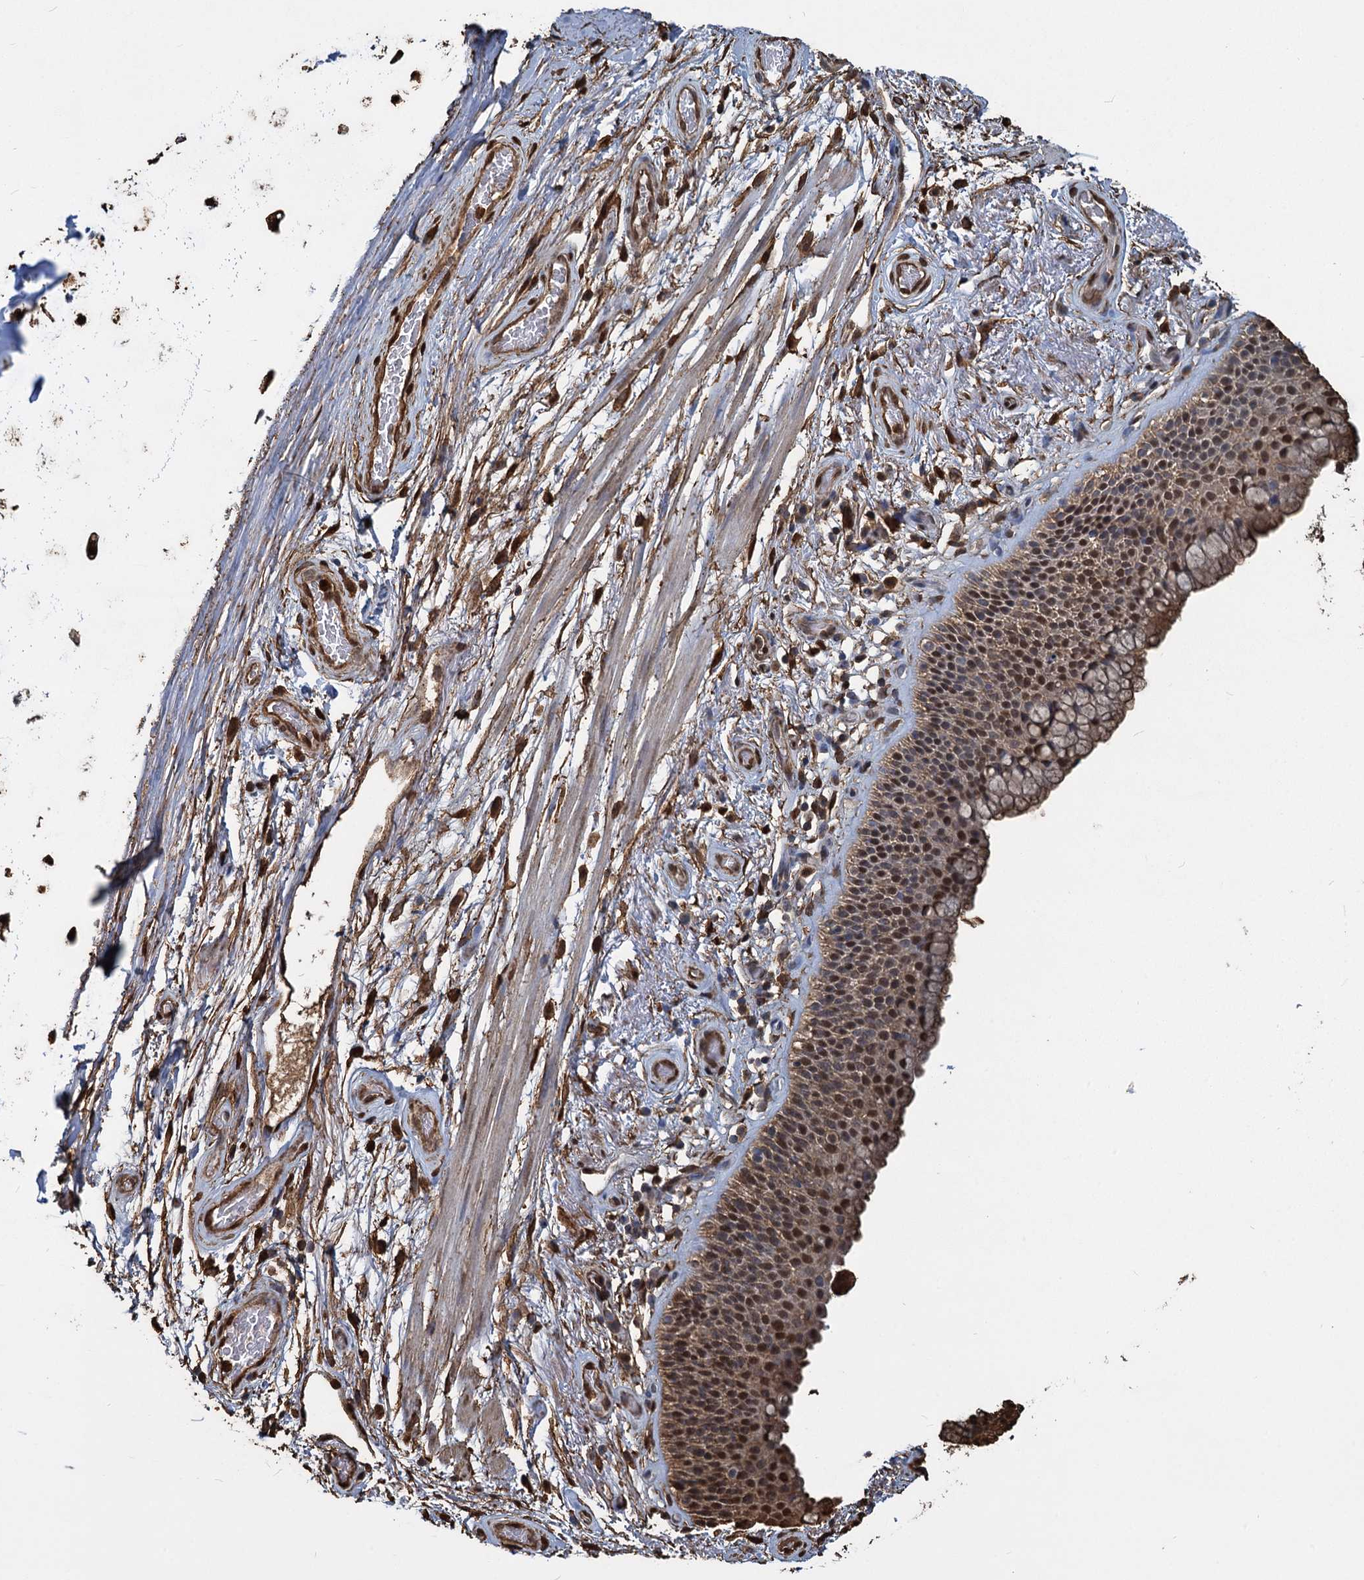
{"staining": {"intensity": "moderate", "quantity": ">75%", "location": "cytoplasmic/membranous,nuclear"}, "tissue": "bronchus", "cell_type": "Respiratory epithelial cells", "image_type": "normal", "snomed": [{"axis": "morphology", "description": "Normal tissue, NOS"}, {"axis": "topography", "description": "Bronchus"}], "caption": "Approximately >75% of respiratory epithelial cells in normal human bronchus show moderate cytoplasmic/membranous,nuclear protein staining as visualized by brown immunohistochemical staining.", "gene": "S100A6", "patient": {"sex": "male", "age": 65}}